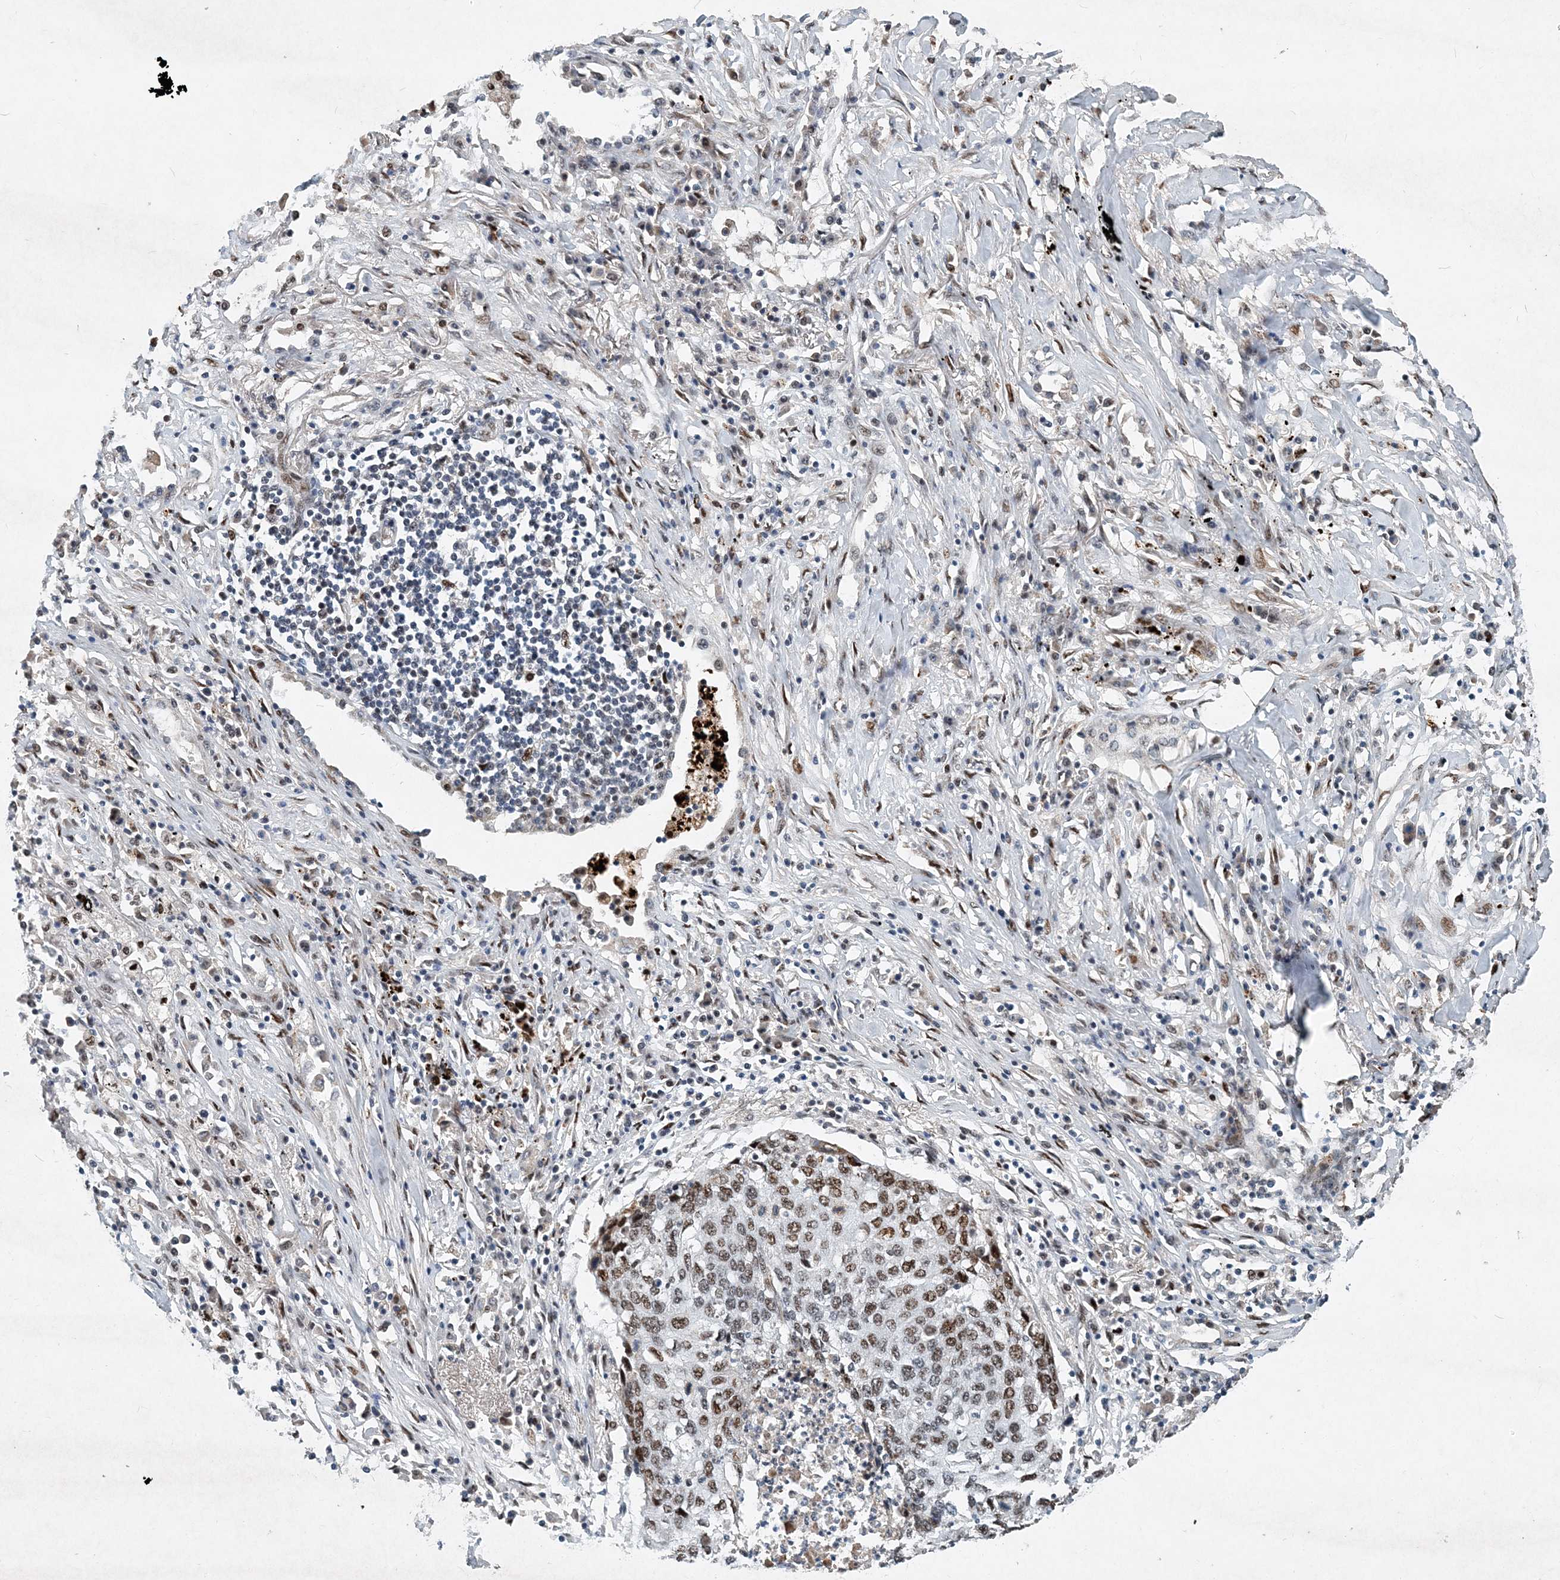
{"staining": {"intensity": "moderate", "quantity": "25%-75%", "location": "nuclear"}, "tissue": "lung cancer", "cell_type": "Tumor cells", "image_type": "cancer", "snomed": [{"axis": "morphology", "description": "Squamous cell carcinoma, NOS"}, {"axis": "topography", "description": "Lung"}], "caption": "This micrograph demonstrates immunohistochemistry (IHC) staining of human lung squamous cell carcinoma, with medium moderate nuclear positivity in about 25%-75% of tumor cells.", "gene": "KPNA4", "patient": {"sex": "female", "age": 63}}